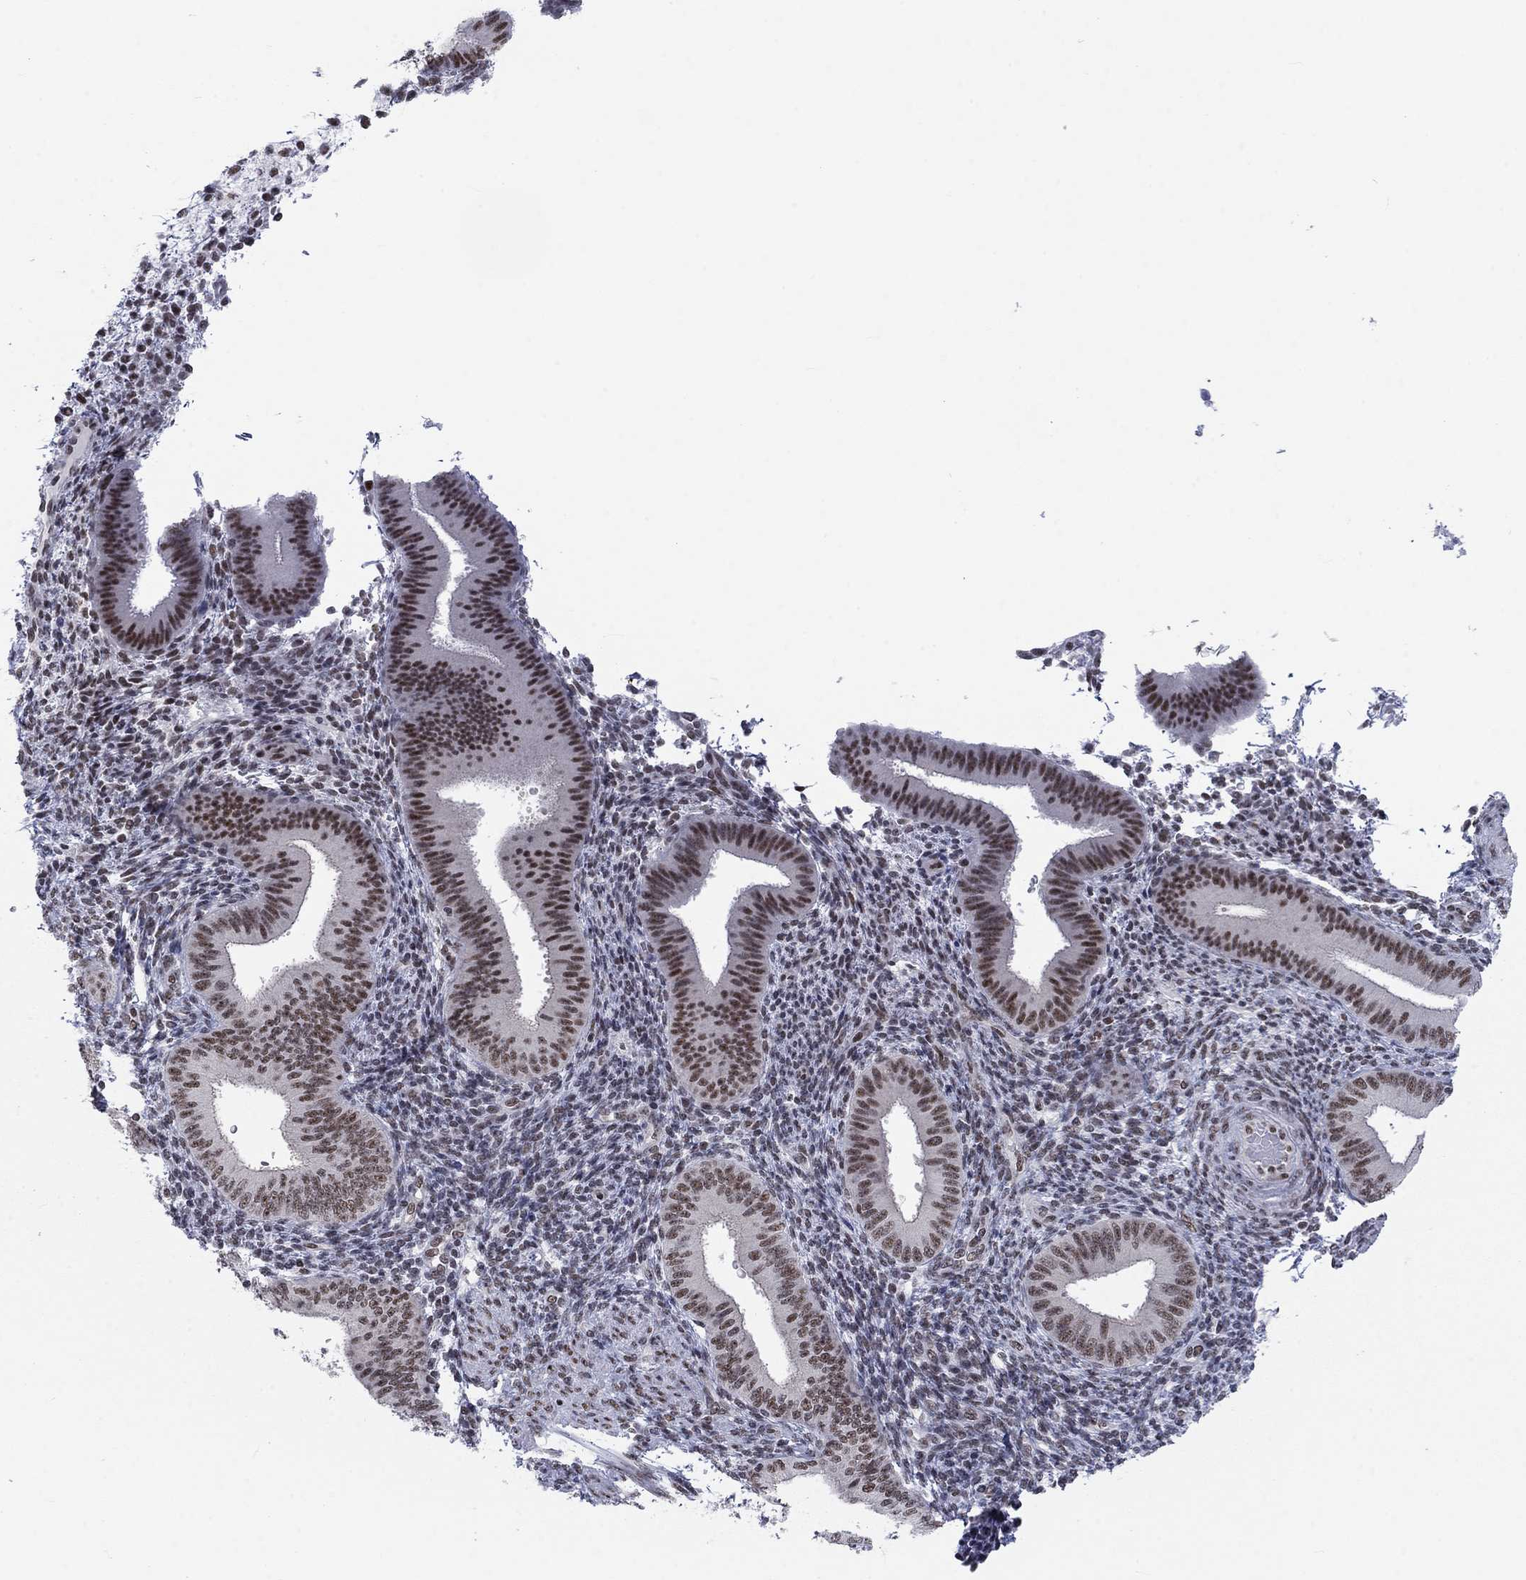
{"staining": {"intensity": "moderate", "quantity": "25%-75%", "location": "nuclear"}, "tissue": "endometrium", "cell_type": "Cells in endometrial stroma", "image_type": "normal", "snomed": [{"axis": "morphology", "description": "Normal tissue, NOS"}, {"axis": "topography", "description": "Endometrium"}], "caption": "Brown immunohistochemical staining in unremarkable endometrium demonstrates moderate nuclear positivity in approximately 25%-75% of cells in endometrial stroma. Nuclei are stained in blue.", "gene": "FYTTD1", "patient": {"sex": "female", "age": 39}}